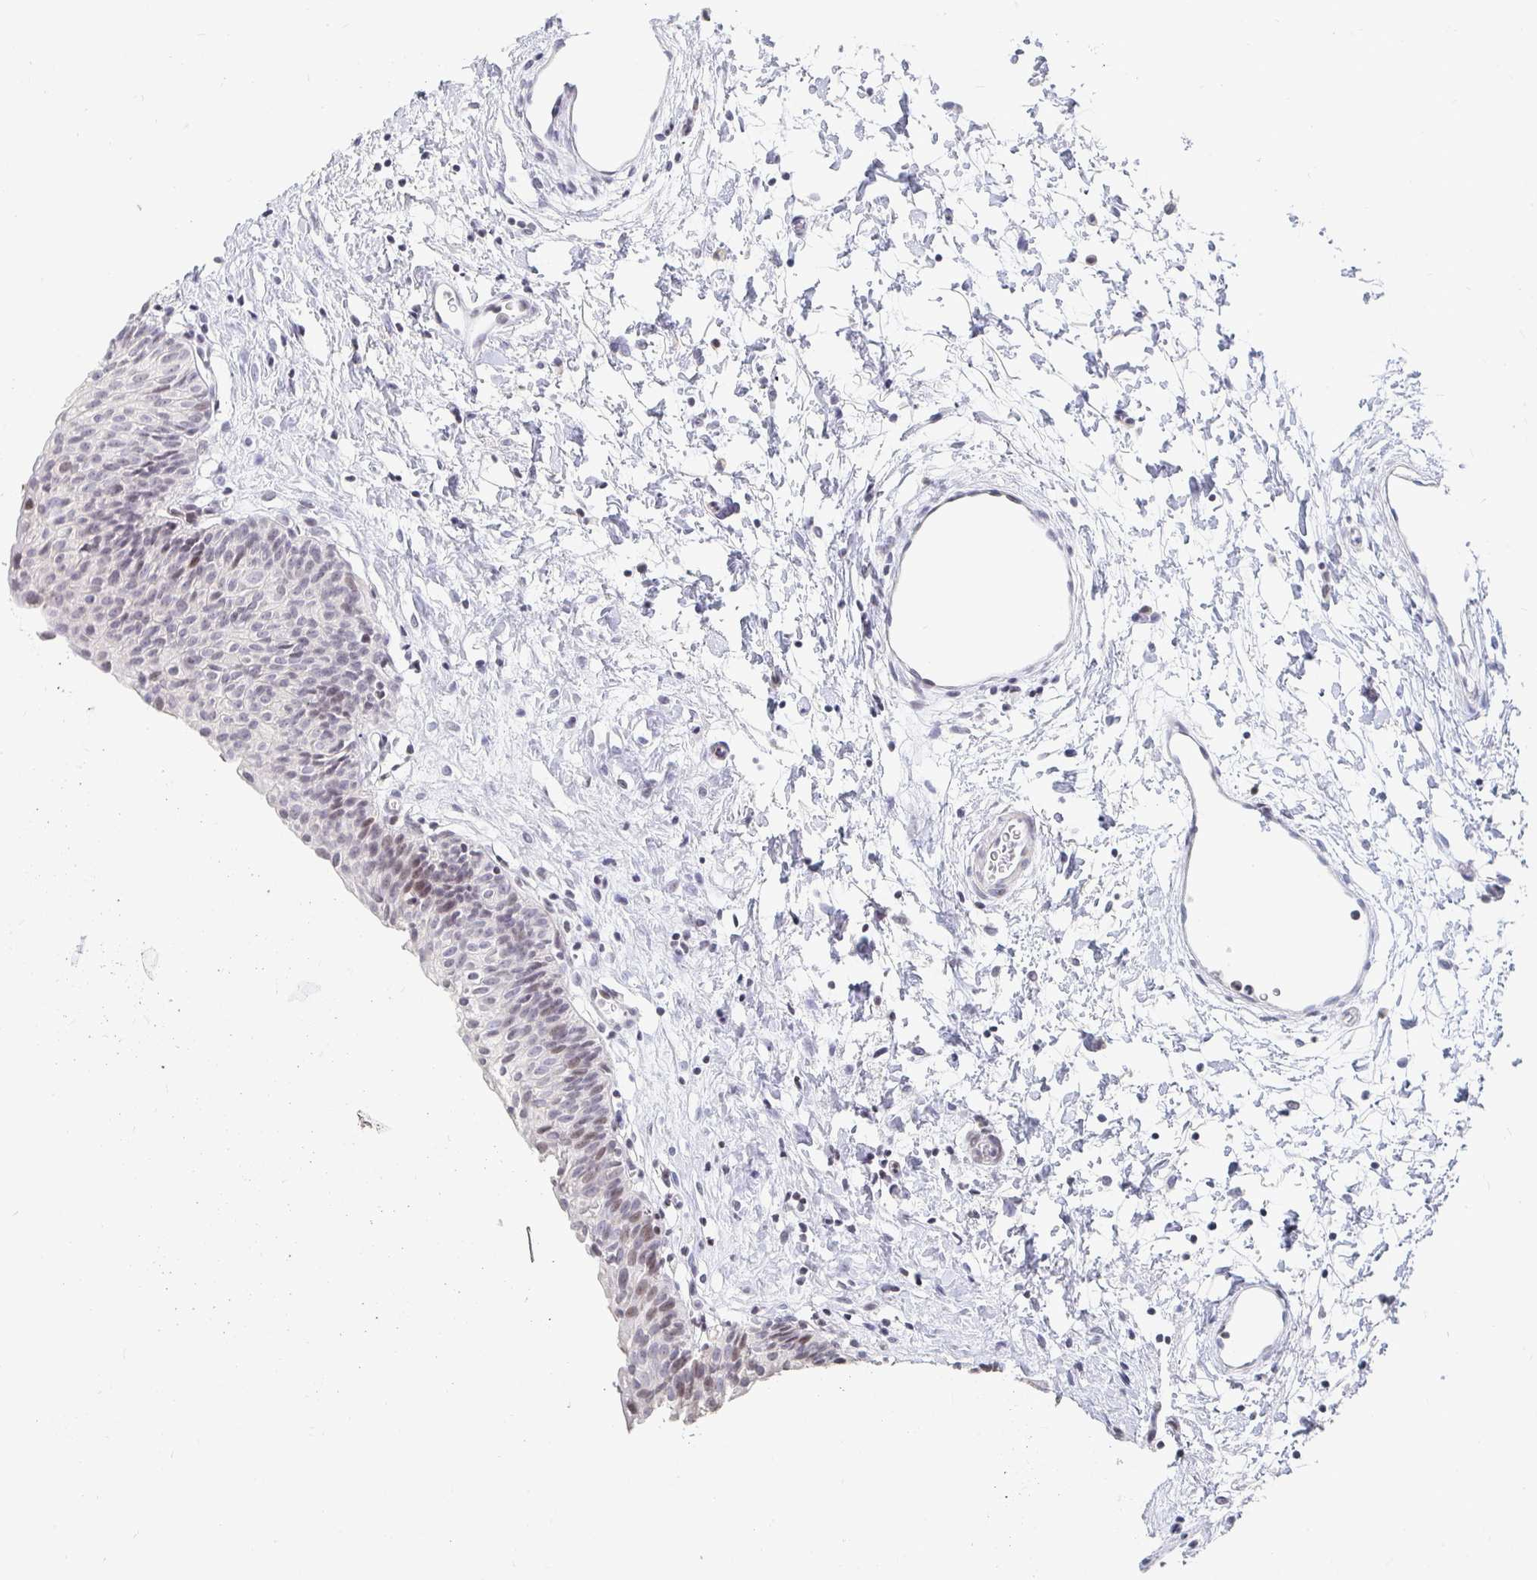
{"staining": {"intensity": "weak", "quantity": "<25%", "location": "nuclear"}, "tissue": "urinary bladder", "cell_type": "Urothelial cells", "image_type": "normal", "snomed": [{"axis": "morphology", "description": "Normal tissue, NOS"}, {"axis": "topography", "description": "Urinary bladder"}], "caption": "Unremarkable urinary bladder was stained to show a protein in brown. There is no significant staining in urothelial cells. (DAB (3,3'-diaminobenzidine) IHC visualized using brightfield microscopy, high magnification).", "gene": "NME9", "patient": {"sex": "male", "age": 51}}